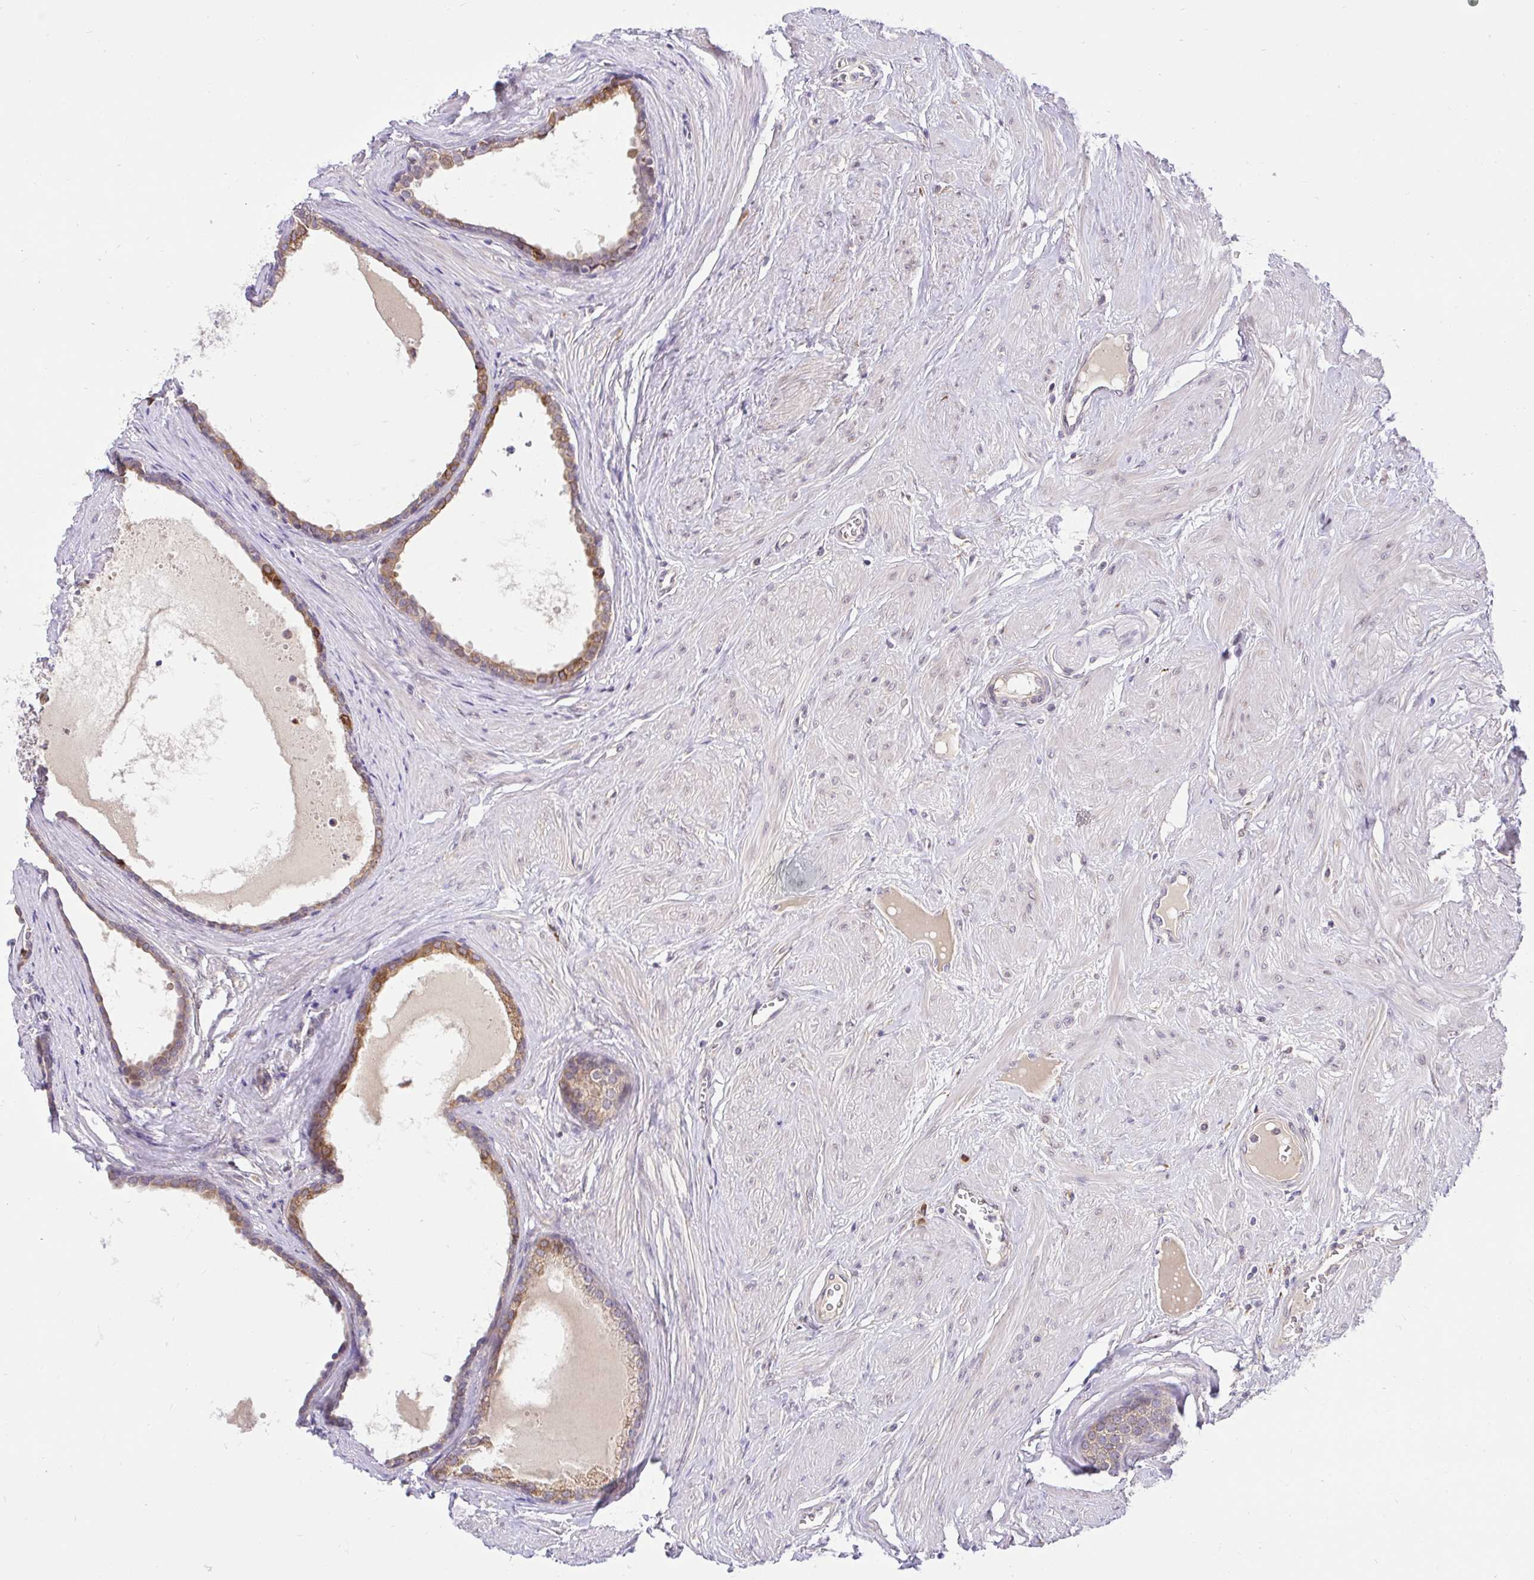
{"staining": {"intensity": "moderate", "quantity": "25%-75%", "location": "cytoplasmic/membranous"}, "tissue": "prostate", "cell_type": "Glandular cells", "image_type": "normal", "snomed": [{"axis": "morphology", "description": "Normal tissue, NOS"}, {"axis": "topography", "description": "Prostate"}, {"axis": "topography", "description": "Peripheral nerve tissue"}], "caption": "Prostate stained with a brown dye demonstrates moderate cytoplasmic/membranous positive expression in approximately 25%-75% of glandular cells.", "gene": "NAALAD2", "patient": {"sex": "male", "age": 55}}